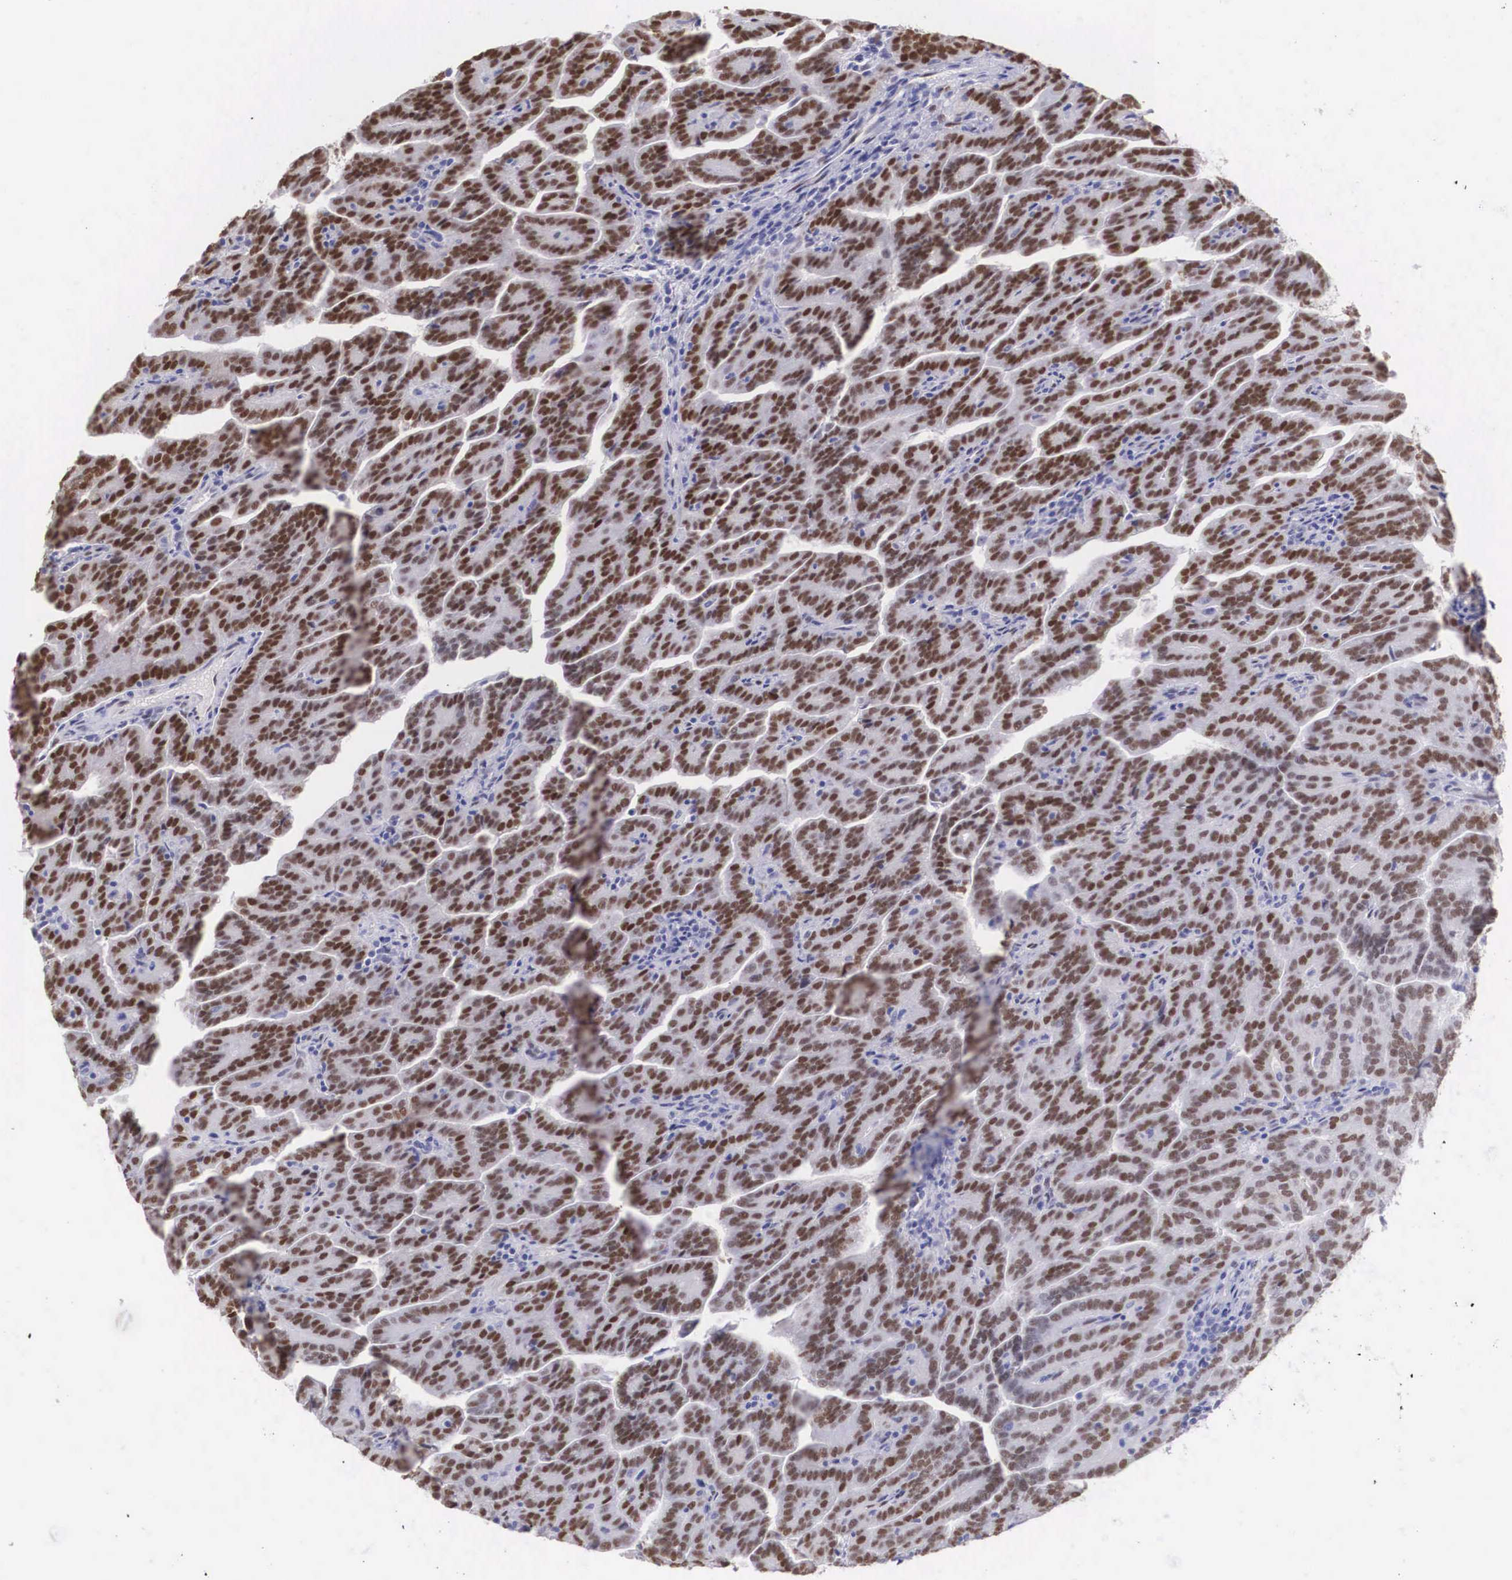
{"staining": {"intensity": "strong", "quantity": ">75%", "location": "nuclear"}, "tissue": "renal cancer", "cell_type": "Tumor cells", "image_type": "cancer", "snomed": [{"axis": "morphology", "description": "Adenocarcinoma, NOS"}, {"axis": "topography", "description": "Kidney"}], "caption": "Protein staining of renal cancer tissue reveals strong nuclear expression in approximately >75% of tumor cells.", "gene": "HMGN5", "patient": {"sex": "male", "age": 61}}